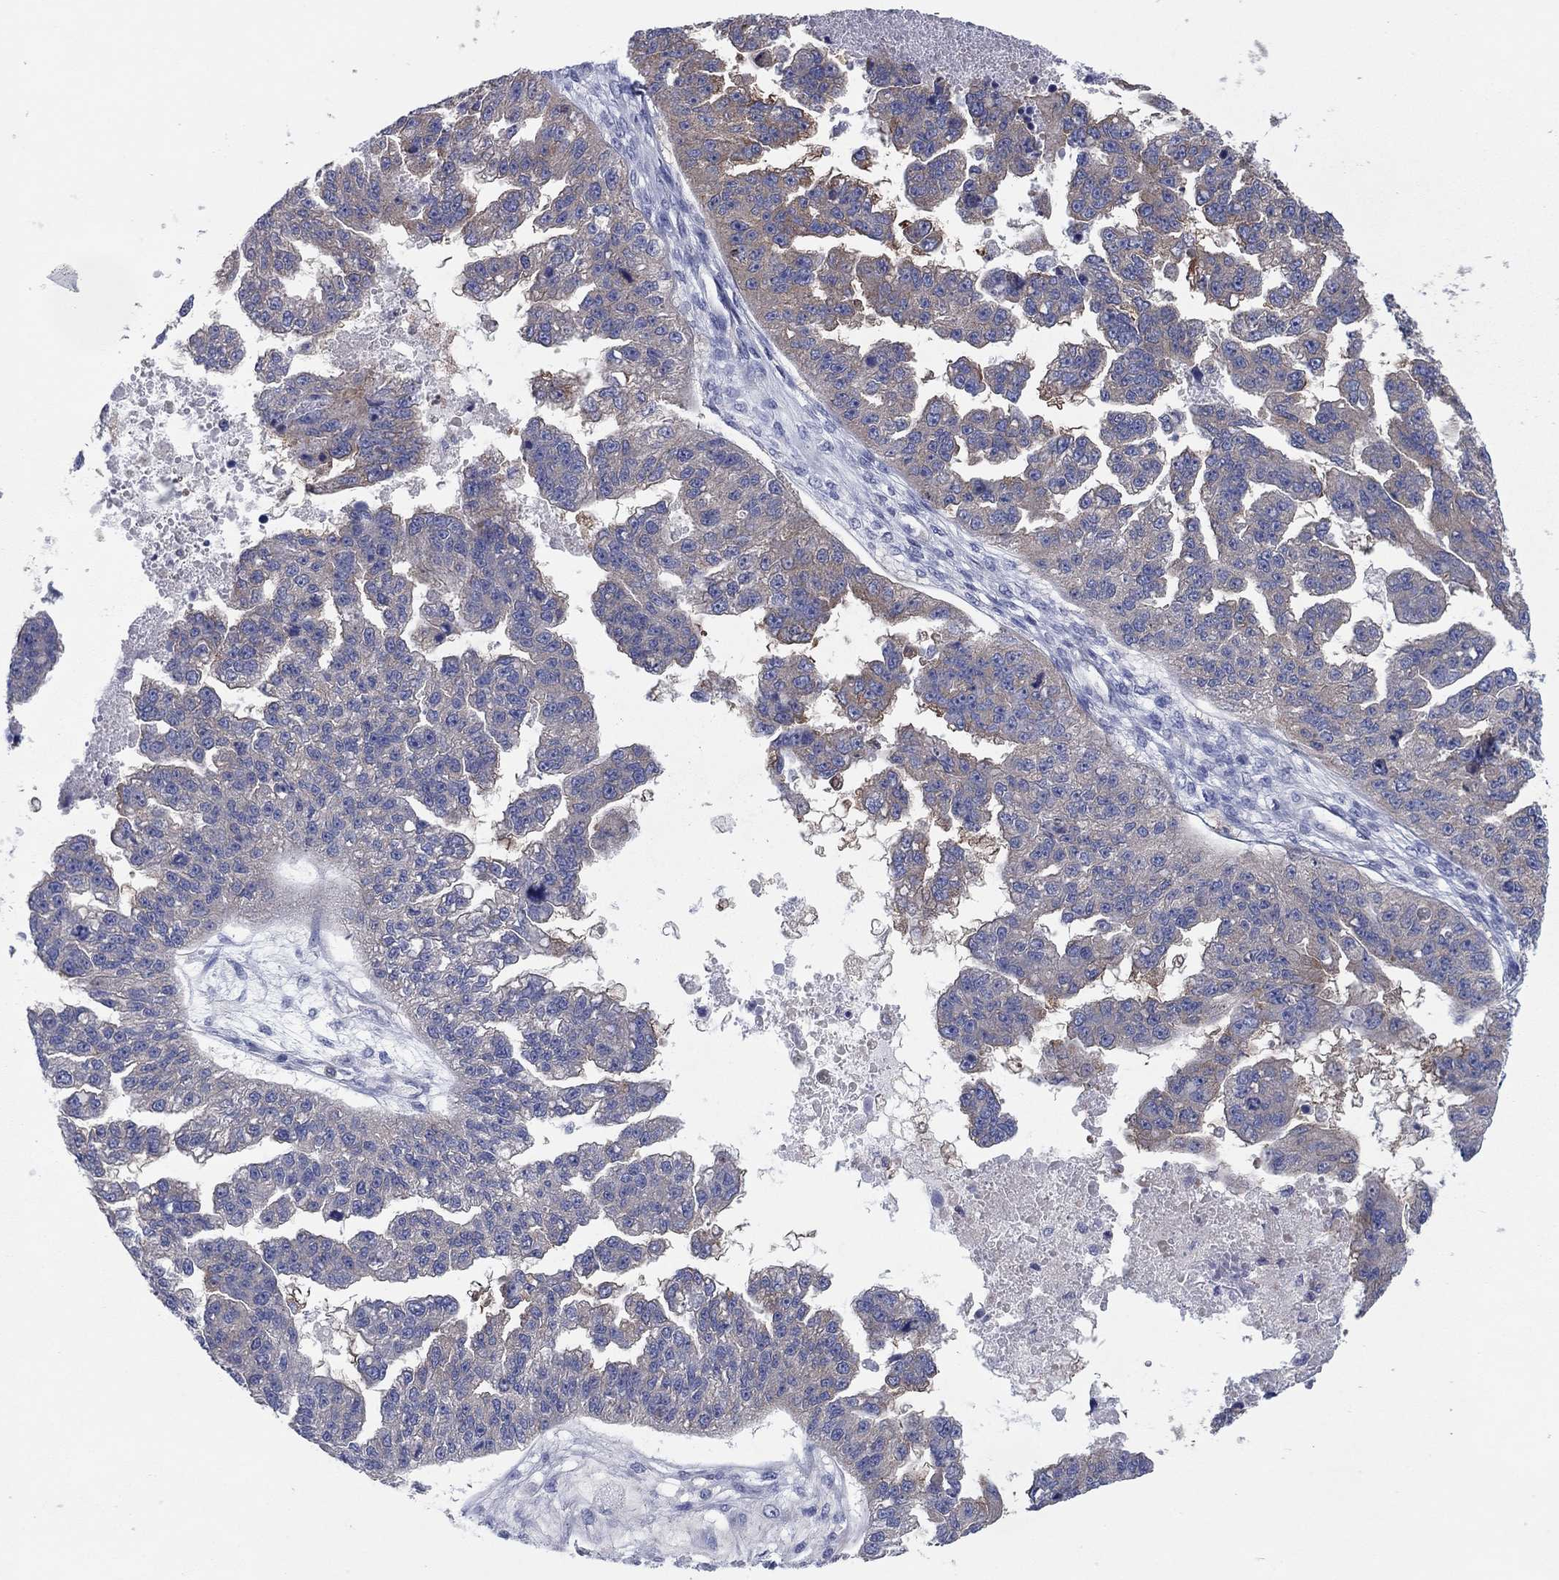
{"staining": {"intensity": "weak", "quantity": "<25%", "location": "cytoplasmic/membranous"}, "tissue": "ovarian cancer", "cell_type": "Tumor cells", "image_type": "cancer", "snomed": [{"axis": "morphology", "description": "Cystadenocarcinoma, serous, NOS"}, {"axis": "topography", "description": "Ovary"}], "caption": "IHC photomicrograph of ovarian cancer (serous cystadenocarcinoma) stained for a protein (brown), which demonstrates no expression in tumor cells. Brightfield microscopy of immunohistochemistry stained with DAB (brown) and hematoxylin (blue), captured at high magnification.", "gene": "PVR", "patient": {"sex": "female", "age": 58}}